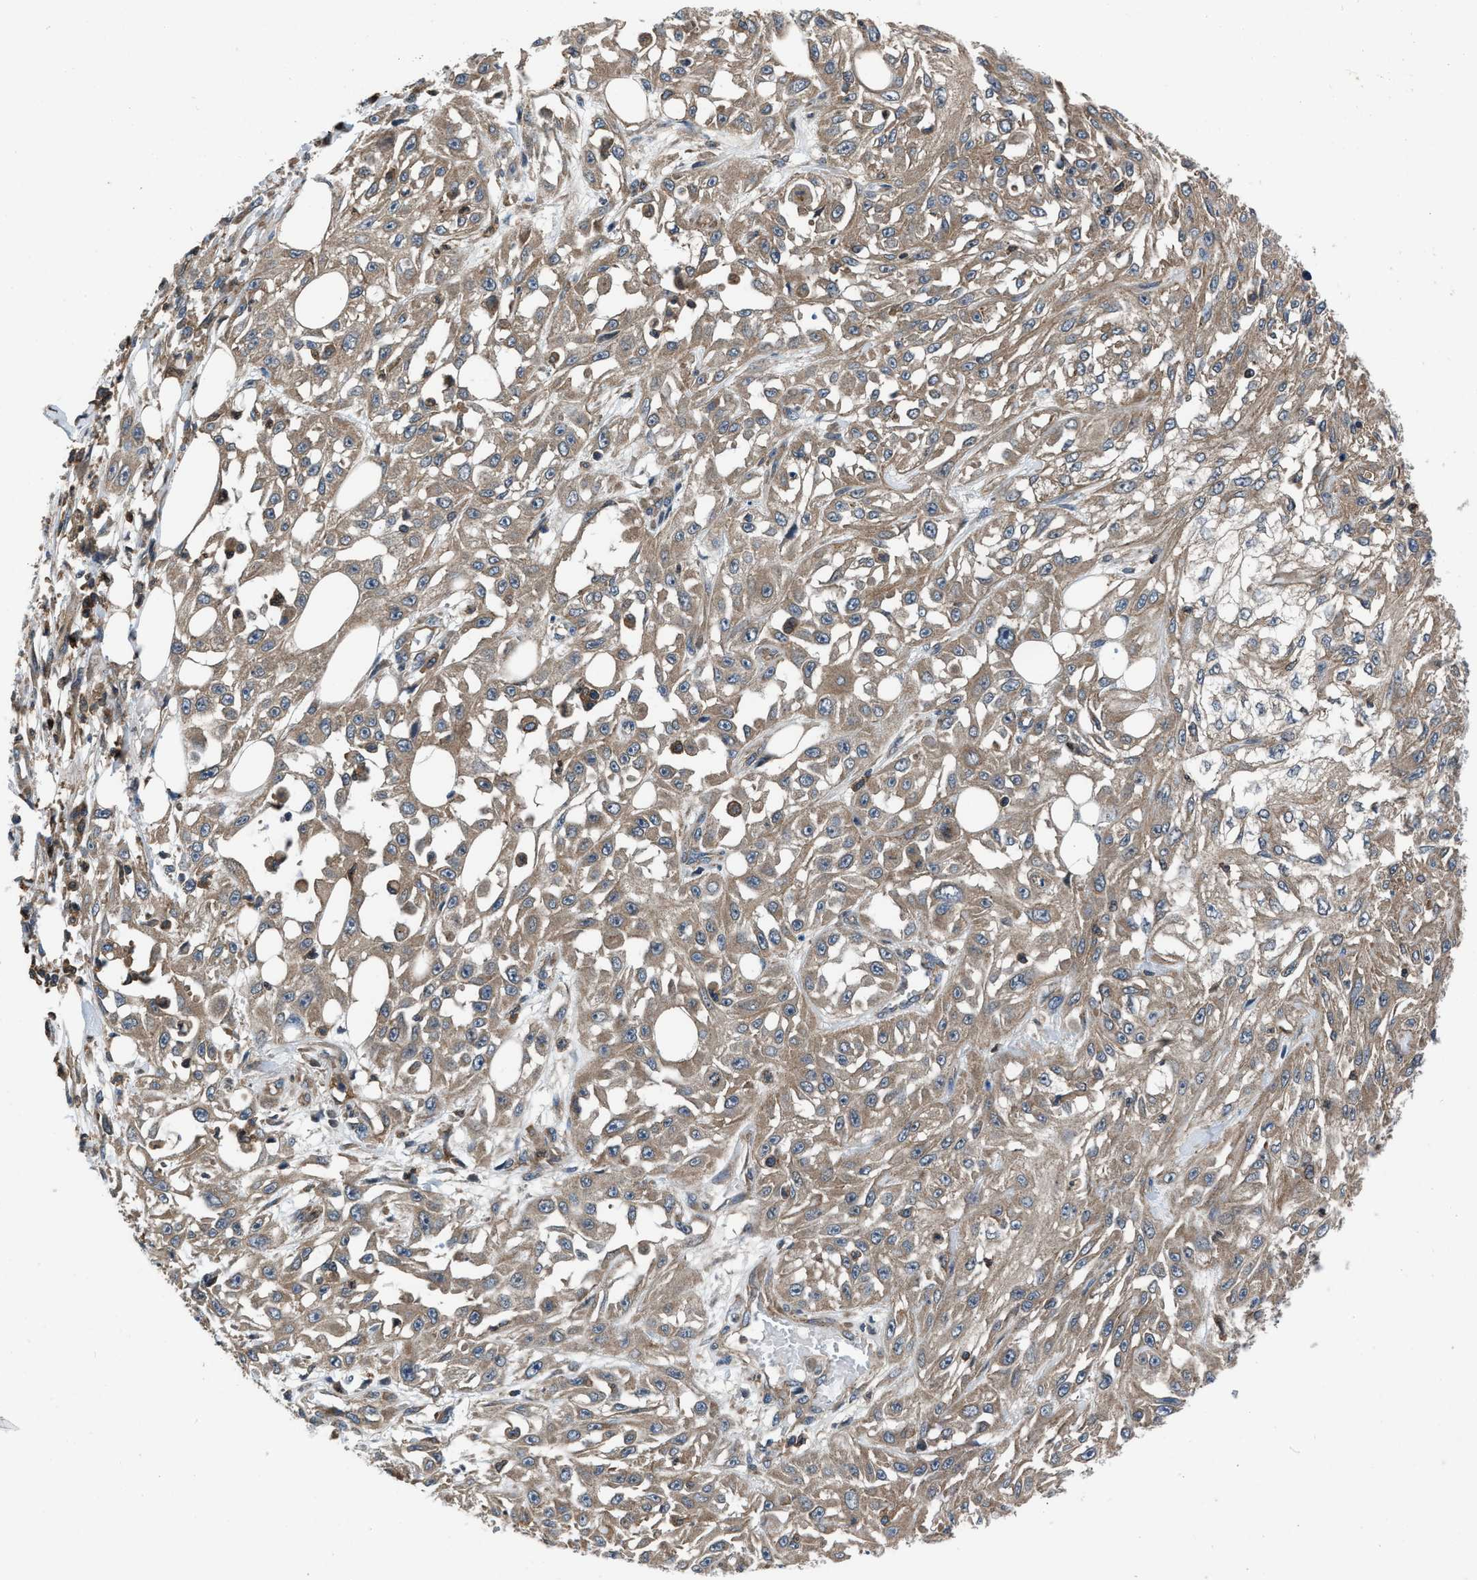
{"staining": {"intensity": "moderate", "quantity": ">75%", "location": "cytoplasmic/membranous"}, "tissue": "skin cancer", "cell_type": "Tumor cells", "image_type": "cancer", "snomed": [{"axis": "morphology", "description": "Squamous cell carcinoma, NOS"}, {"axis": "morphology", "description": "Squamous cell carcinoma, metastatic, NOS"}, {"axis": "topography", "description": "Skin"}, {"axis": "topography", "description": "Lymph node"}], "caption": "The image demonstrates staining of squamous cell carcinoma (skin), revealing moderate cytoplasmic/membranous protein staining (brown color) within tumor cells. The staining was performed using DAB (3,3'-diaminobenzidine), with brown indicating positive protein expression. Nuclei are stained blue with hematoxylin.", "gene": "USP25", "patient": {"sex": "male", "age": 75}}